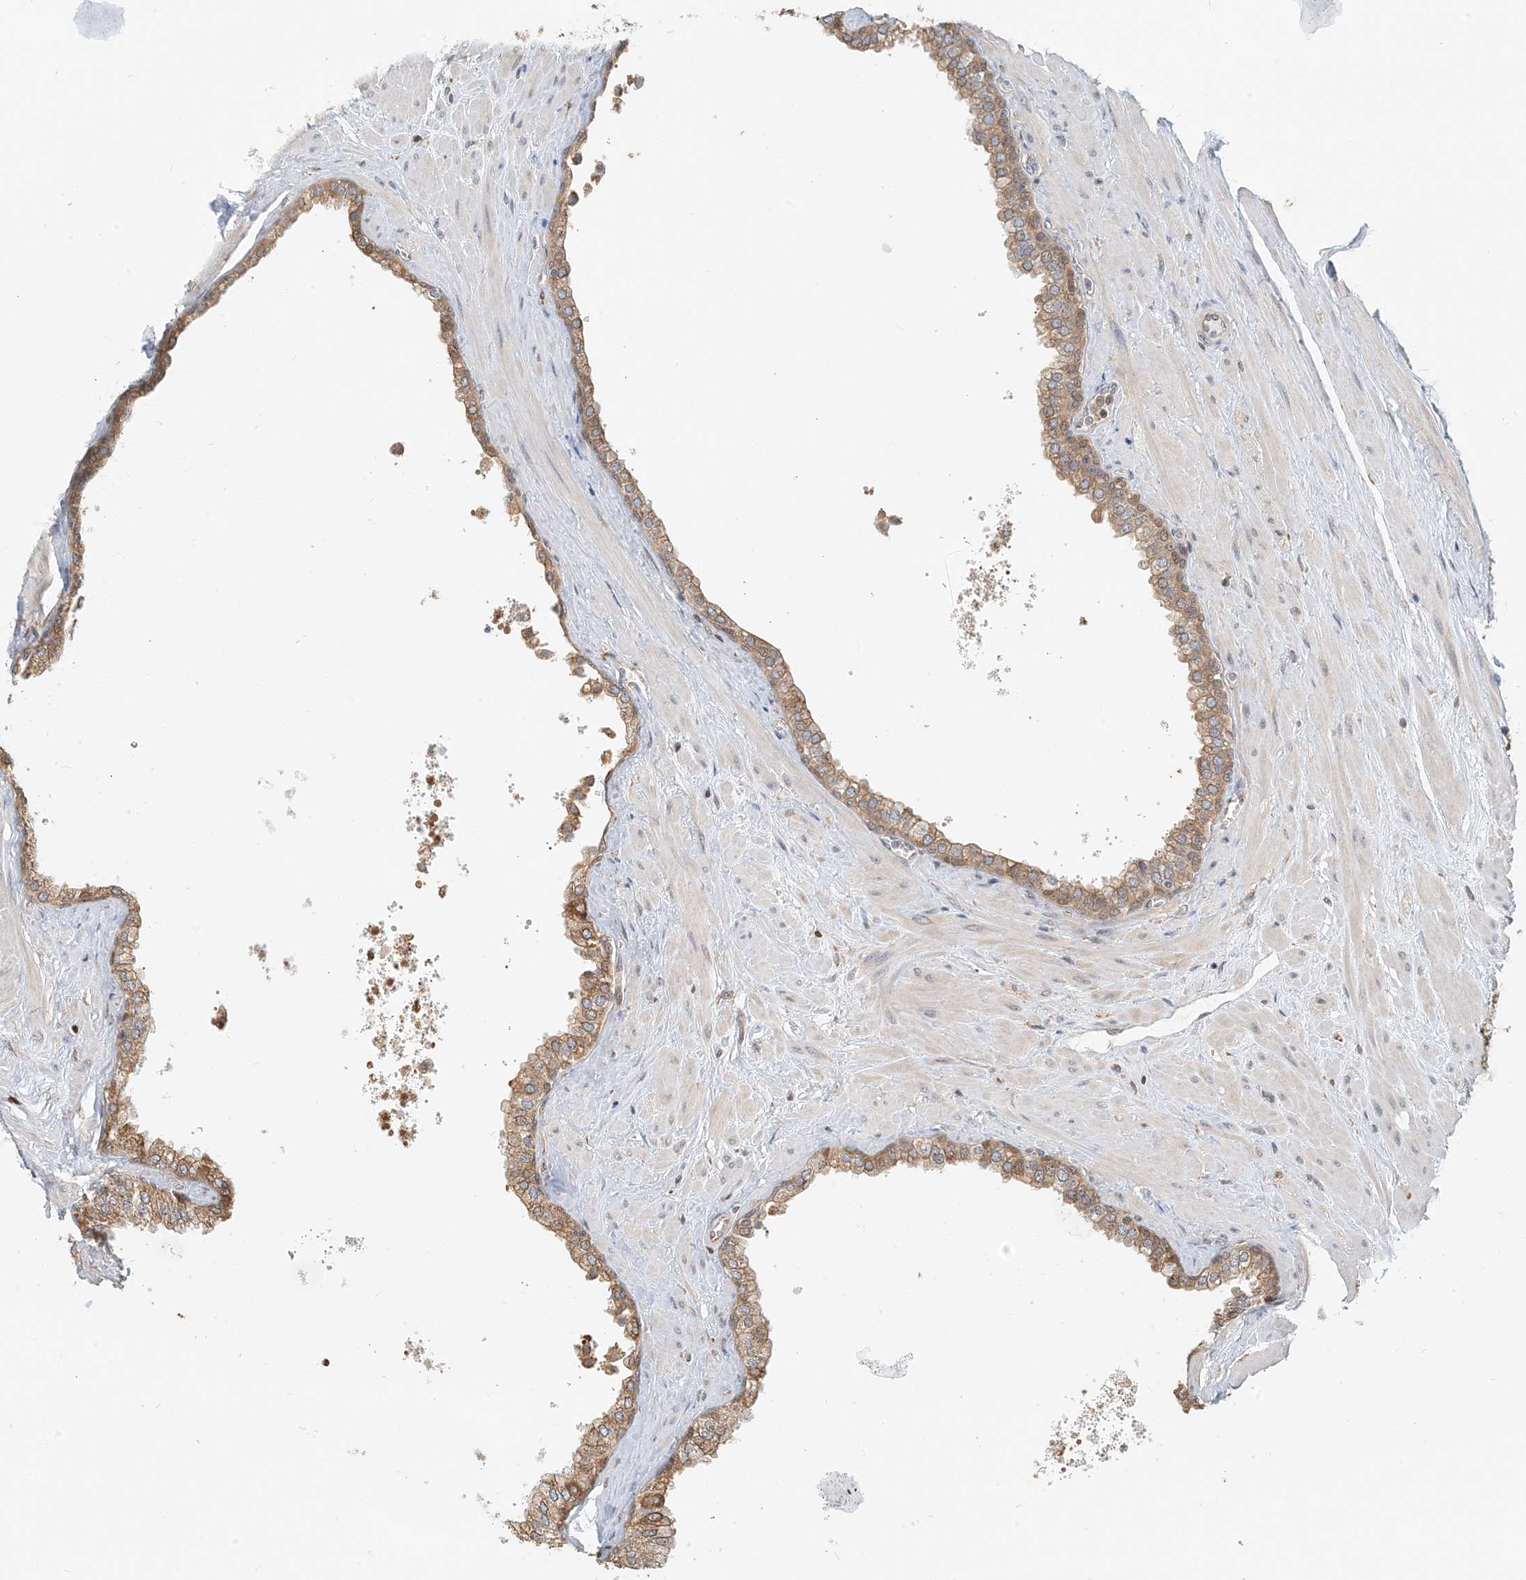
{"staining": {"intensity": "moderate", "quantity": ">75%", "location": "cytoplasmic/membranous"}, "tissue": "prostate", "cell_type": "Glandular cells", "image_type": "normal", "snomed": [{"axis": "morphology", "description": "Normal tissue, NOS"}, {"axis": "morphology", "description": "Urothelial carcinoma, Low grade"}, {"axis": "topography", "description": "Urinary bladder"}, {"axis": "topography", "description": "Prostate"}], "caption": "Protein staining of benign prostate exhibits moderate cytoplasmic/membranous expression in about >75% of glandular cells.", "gene": "HNMT", "patient": {"sex": "male", "age": 60}}